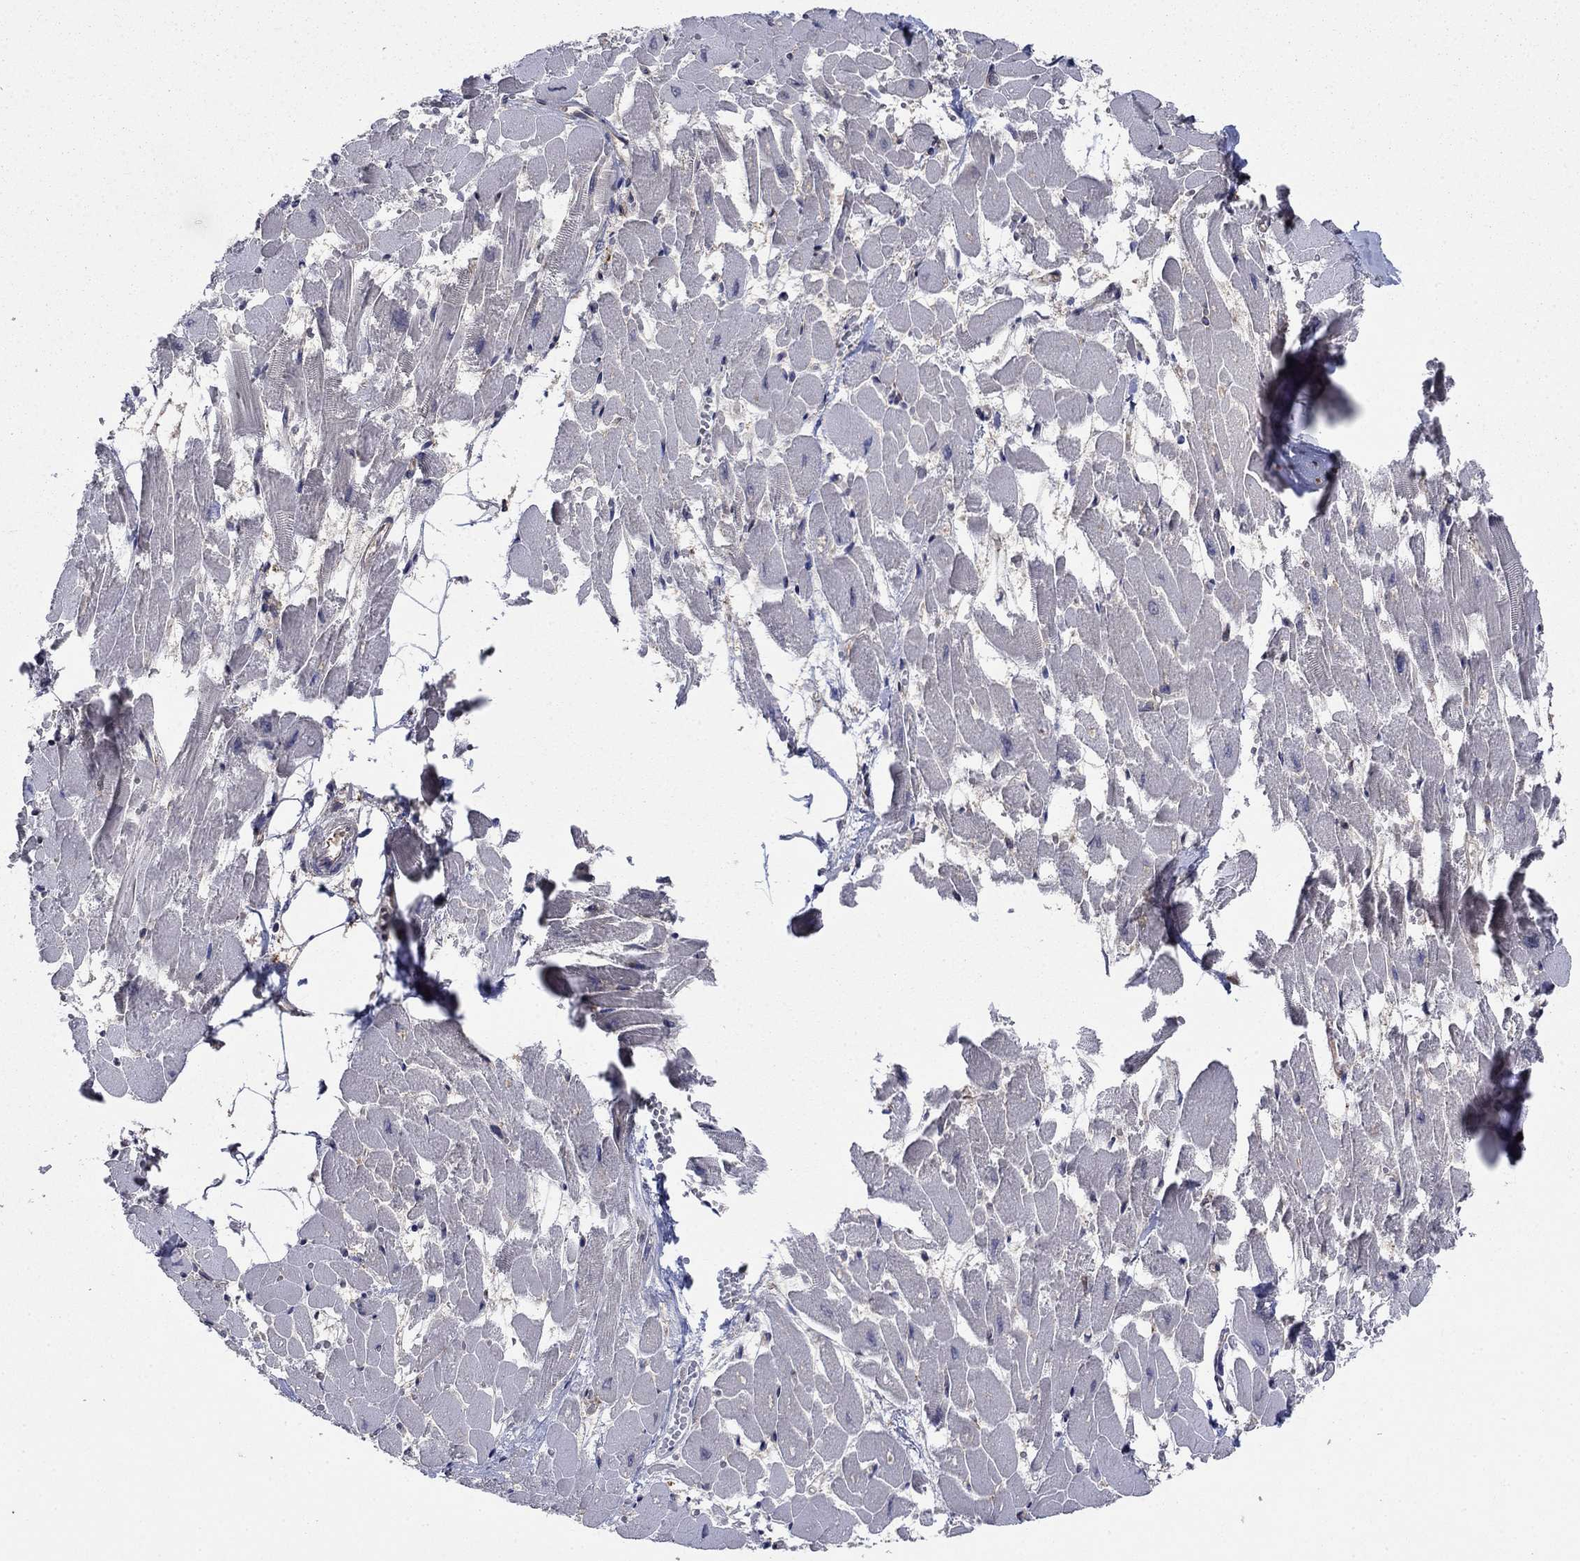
{"staining": {"intensity": "negative", "quantity": "none", "location": "none"}, "tissue": "heart muscle", "cell_type": "Cardiomyocytes", "image_type": "normal", "snomed": [{"axis": "morphology", "description": "Normal tissue, NOS"}, {"axis": "topography", "description": "Heart"}], "caption": "High power microscopy histopathology image of an immunohistochemistry (IHC) image of normal heart muscle, revealing no significant staining in cardiomyocytes.", "gene": "CACYBP", "patient": {"sex": "female", "age": 52}}